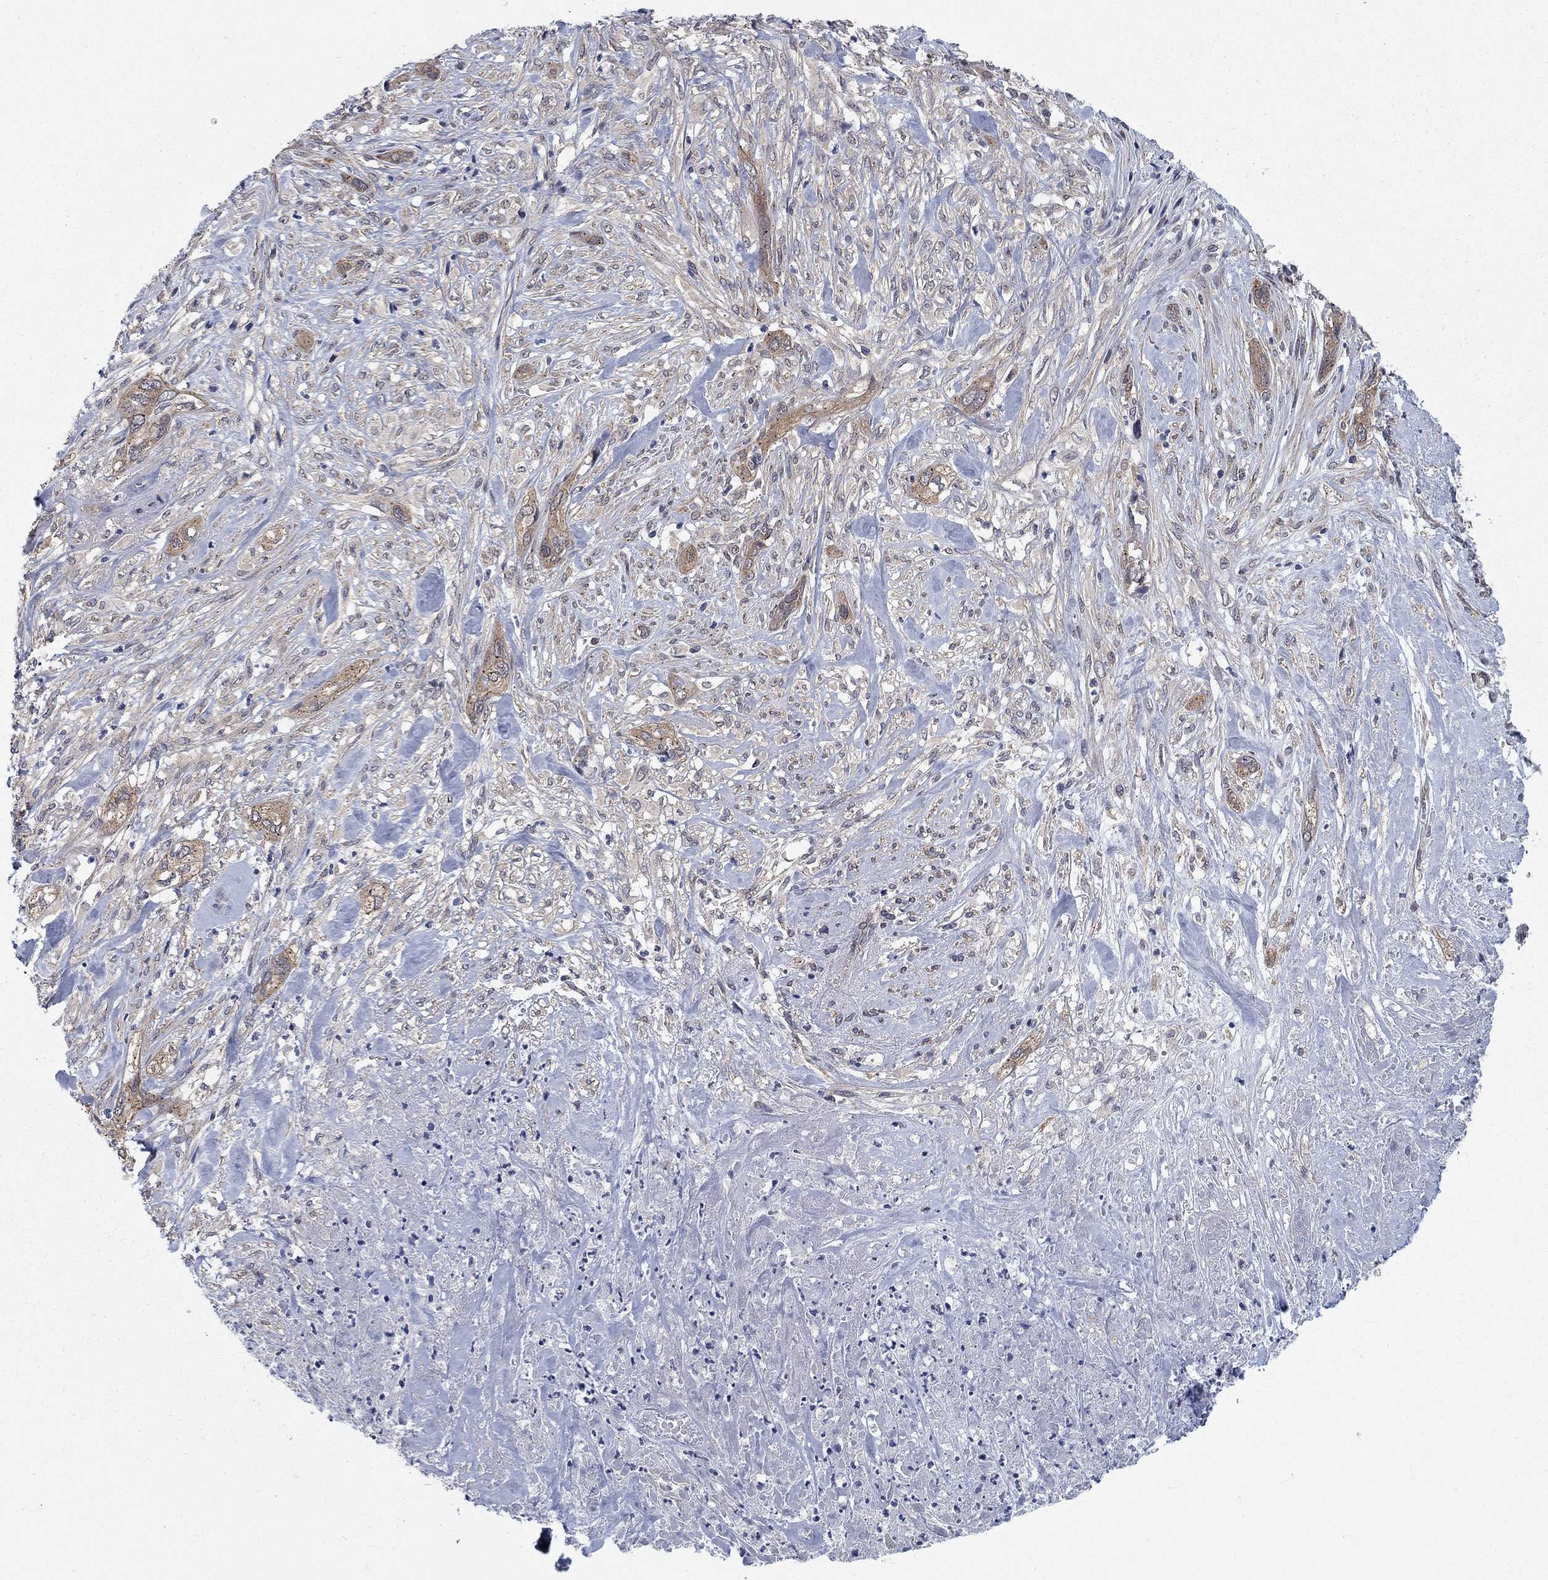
{"staining": {"intensity": "moderate", "quantity": "25%-75%", "location": "cytoplasmic/membranous"}, "tissue": "cervical cancer", "cell_type": "Tumor cells", "image_type": "cancer", "snomed": [{"axis": "morphology", "description": "Squamous cell carcinoma, NOS"}, {"axis": "topography", "description": "Cervix"}], "caption": "Human cervical cancer stained with a protein marker reveals moderate staining in tumor cells.", "gene": "SH3RF1", "patient": {"sex": "female", "age": 57}}